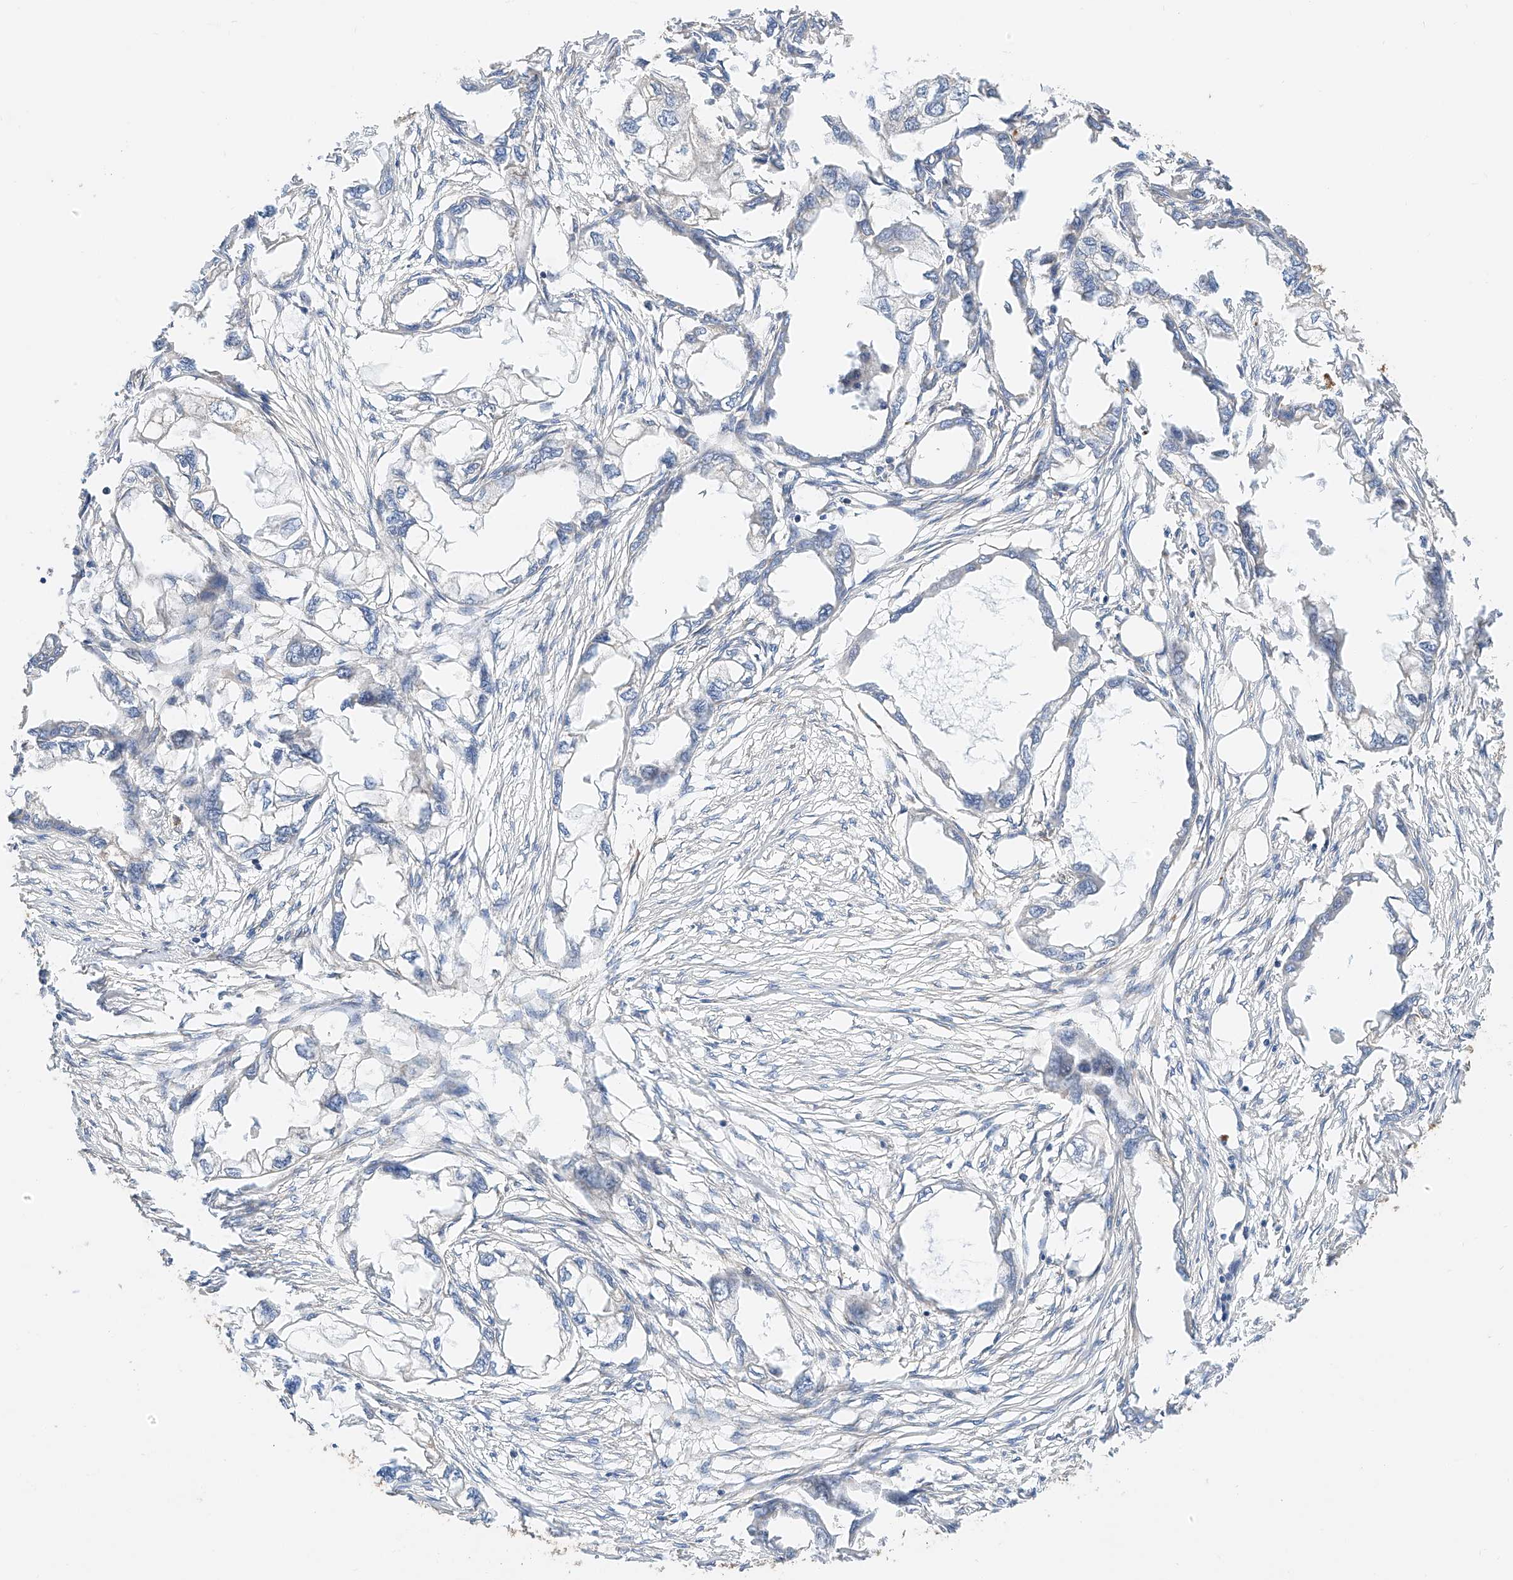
{"staining": {"intensity": "negative", "quantity": "none", "location": "none"}, "tissue": "endometrial cancer", "cell_type": "Tumor cells", "image_type": "cancer", "snomed": [{"axis": "morphology", "description": "Adenocarcinoma, NOS"}, {"axis": "morphology", "description": "Adenocarcinoma, metastatic, NOS"}, {"axis": "topography", "description": "Adipose tissue"}, {"axis": "topography", "description": "Endometrium"}], "caption": "This is an IHC image of human metastatic adenocarcinoma (endometrial). There is no staining in tumor cells.", "gene": "RAB23", "patient": {"sex": "female", "age": 67}}